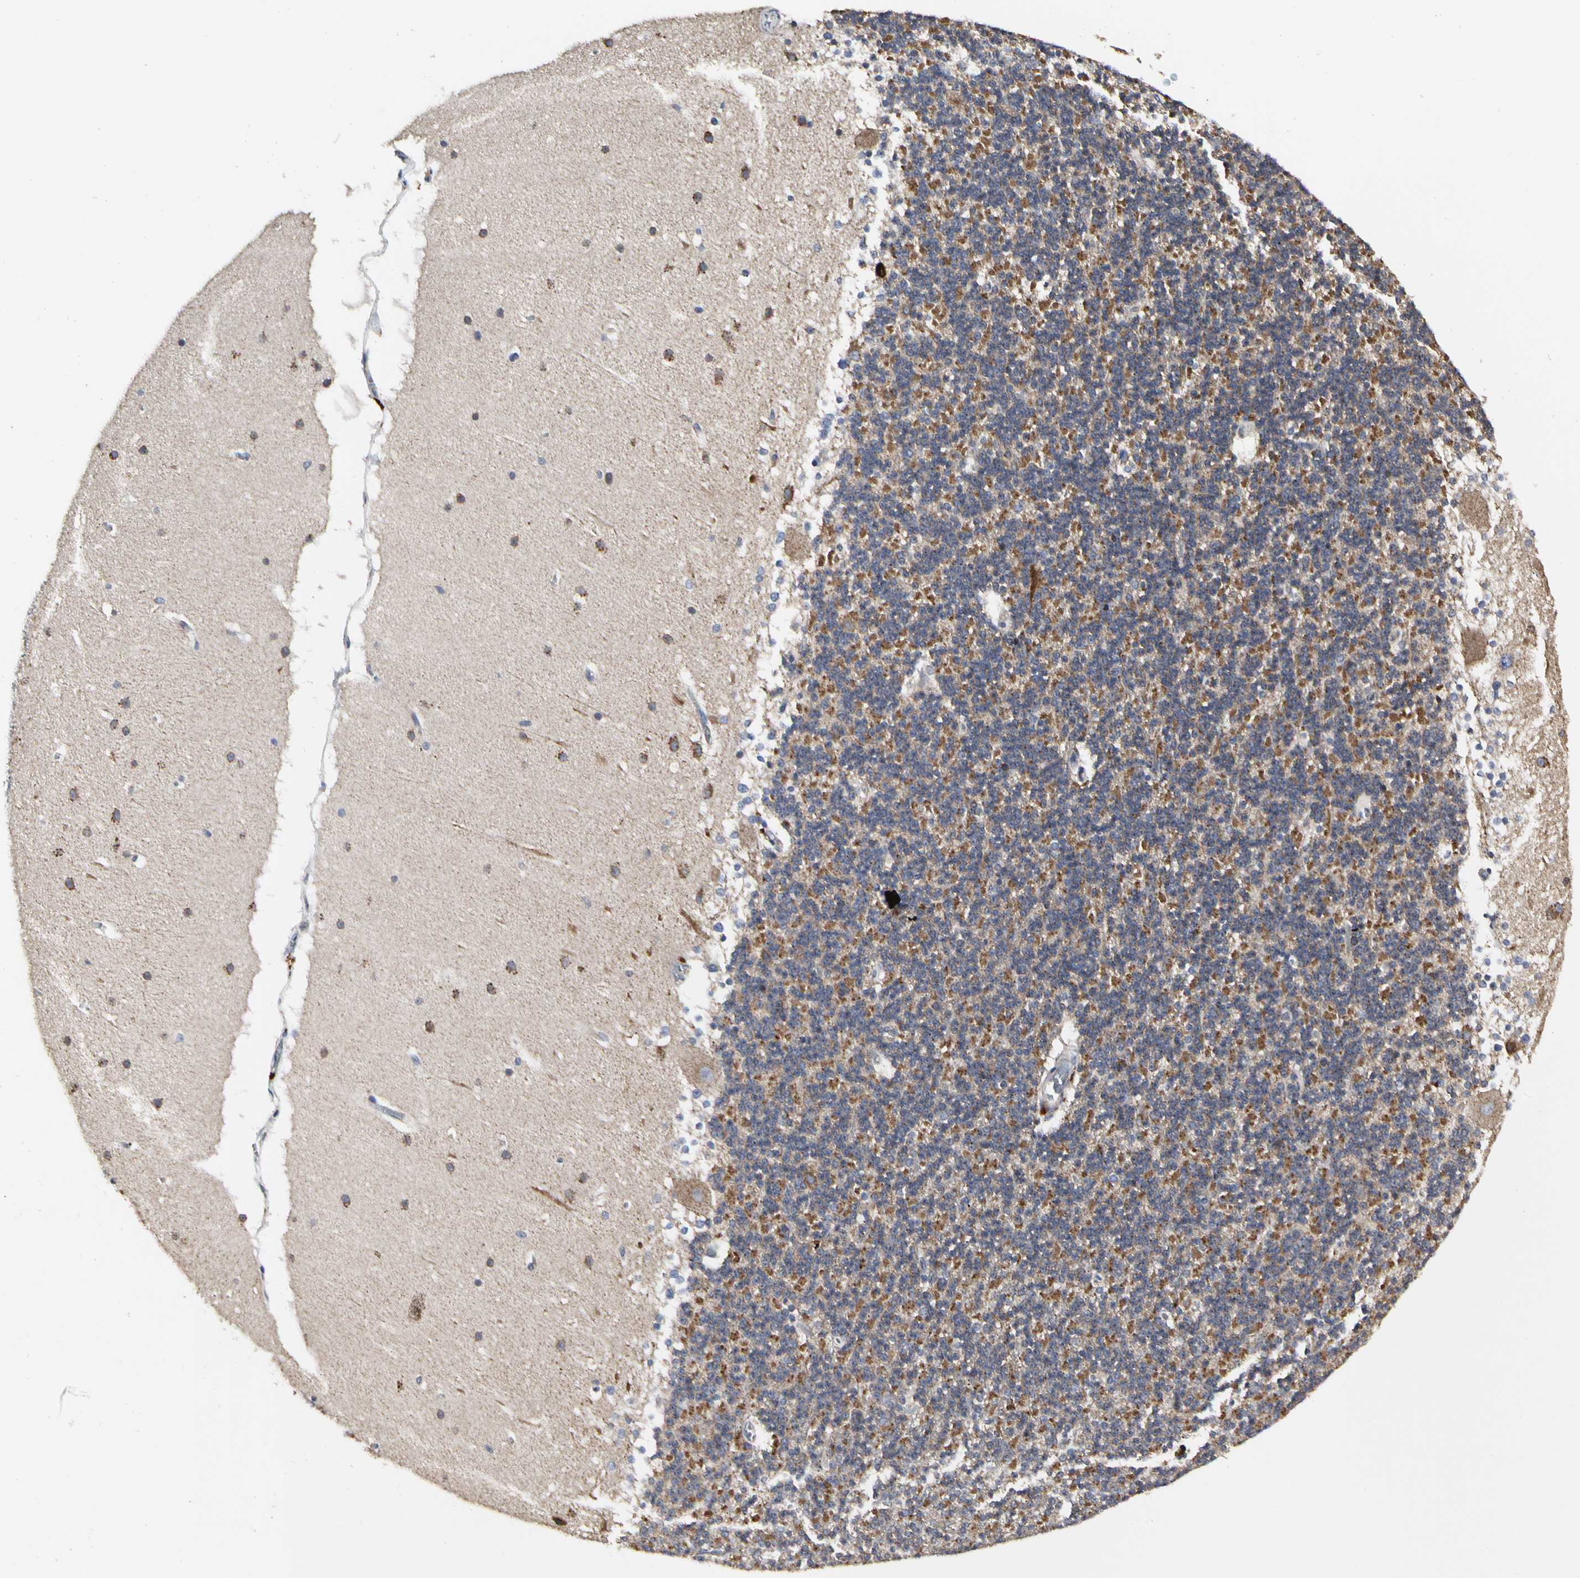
{"staining": {"intensity": "moderate", "quantity": "25%-75%", "location": "cytoplasmic/membranous"}, "tissue": "cerebellum", "cell_type": "Cells in granular layer", "image_type": "normal", "snomed": [{"axis": "morphology", "description": "Normal tissue, NOS"}, {"axis": "topography", "description": "Cerebellum"}], "caption": "High-power microscopy captured an immunohistochemistry (IHC) micrograph of unremarkable cerebellum, revealing moderate cytoplasmic/membranous staining in about 25%-75% of cells in granular layer. (DAB = brown stain, brightfield microscopy at high magnification).", "gene": "TSKU", "patient": {"sex": "female", "age": 19}}